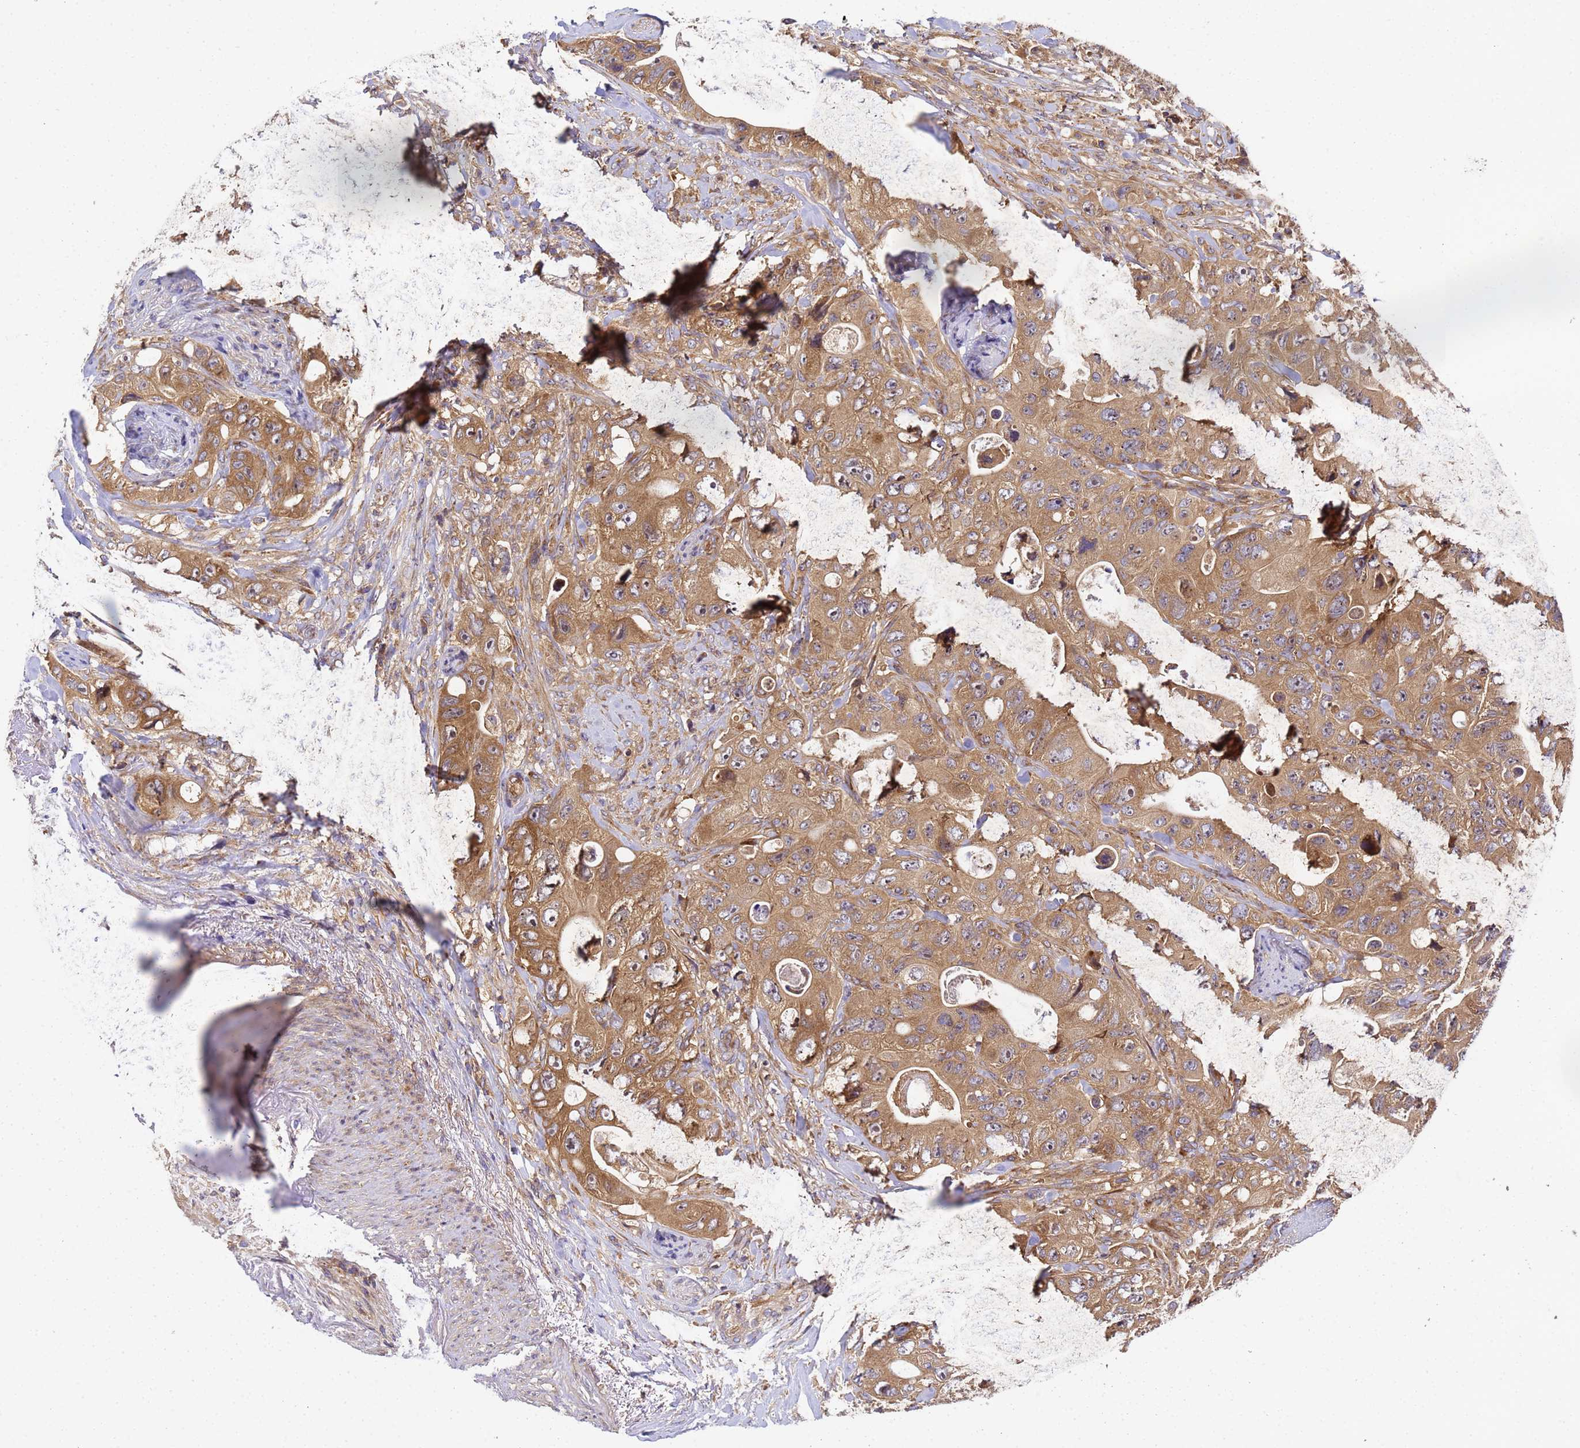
{"staining": {"intensity": "moderate", "quantity": ">75%", "location": "cytoplasmic/membranous"}, "tissue": "colorectal cancer", "cell_type": "Tumor cells", "image_type": "cancer", "snomed": [{"axis": "morphology", "description": "Adenocarcinoma, NOS"}, {"axis": "topography", "description": "Colon"}], "caption": "An image of colorectal cancer (adenocarcinoma) stained for a protein reveals moderate cytoplasmic/membranous brown staining in tumor cells.", "gene": "BECN1", "patient": {"sex": "female", "age": 46}}